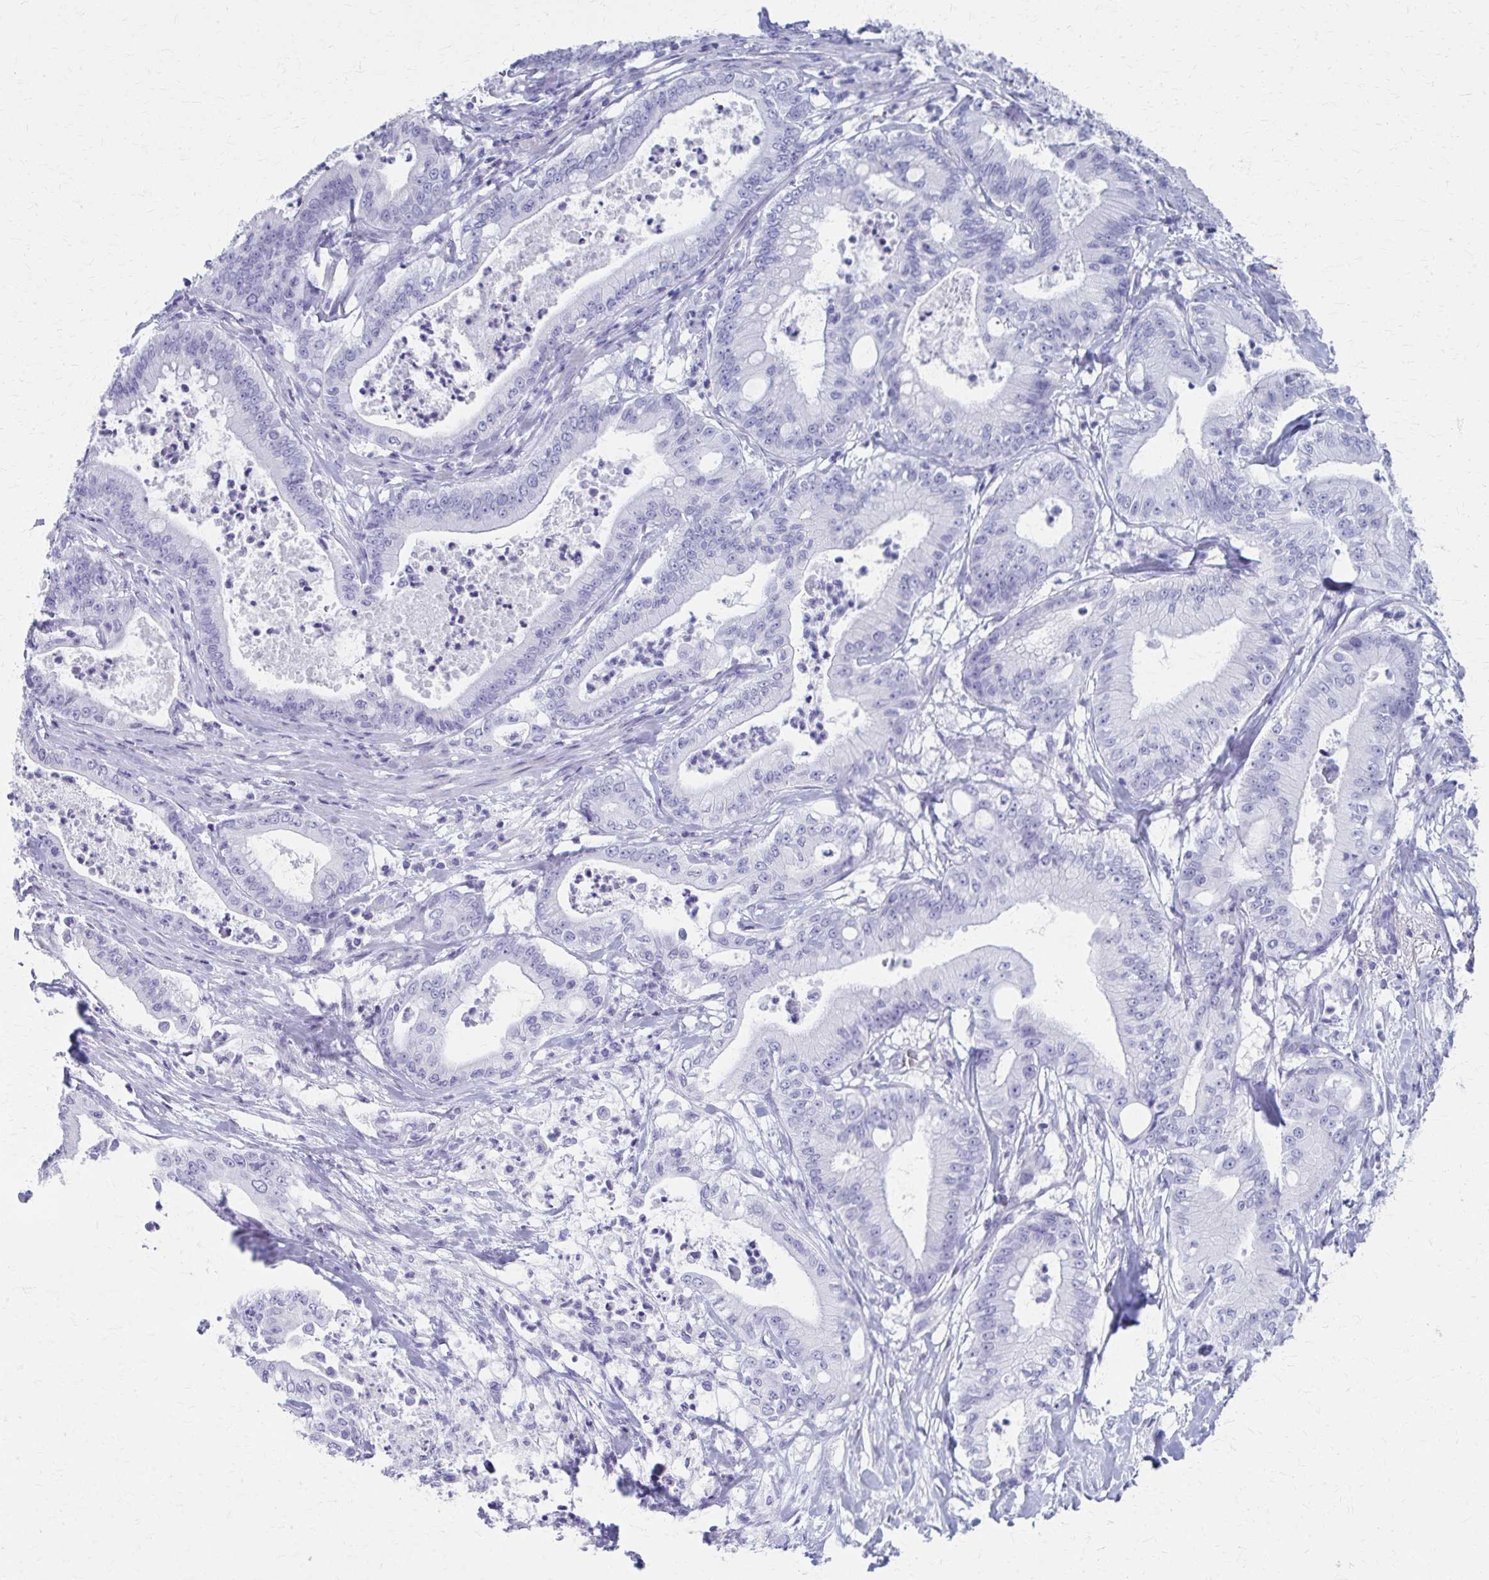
{"staining": {"intensity": "negative", "quantity": "none", "location": "none"}, "tissue": "pancreatic cancer", "cell_type": "Tumor cells", "image_type": "cancer", "snomed": [{"axis": "morphology", "description": "Adenocarcinoma, NOS"}, {"axis": "topography", "description": "Pancreas"}], "caption": "Micrograph shows no significant protein staining in tumor cells of adenocarcinoma (pancreatic).", "gene": "CELF5", "patient": {"sex": "male", "age": 71}}